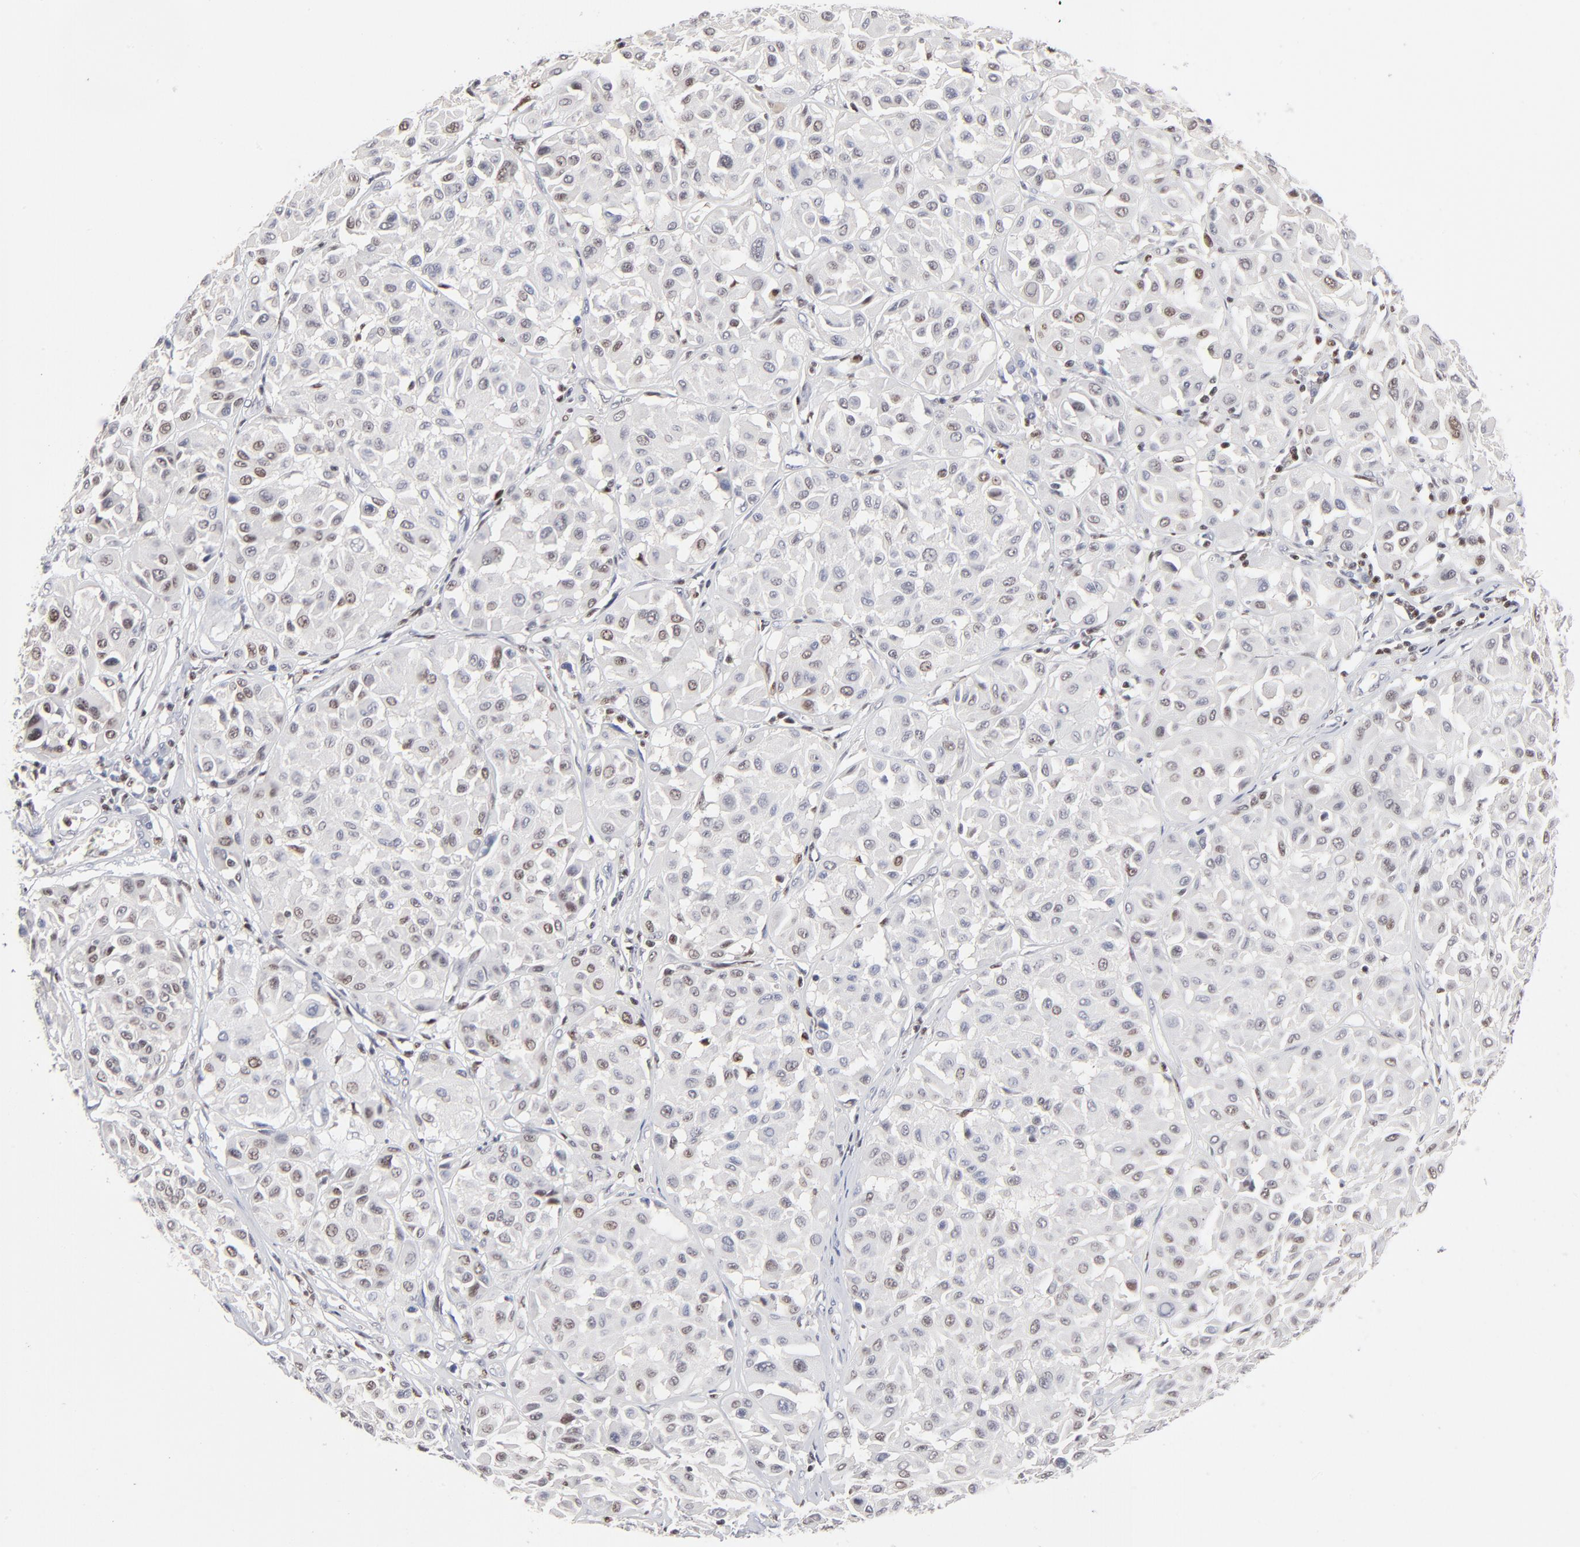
{"staining": {"intensity": "weak", "quantity": "25%-75%", "location": "nuclear"}, "tissue": "melanoma", "cell_type": "Tumor cells", "image_type": "cancer", "snomed": [{"axis": "morphology", "description": "Malignant melanoma, Metastatic site"}, {"axis": "topography", "description": "Soft tissue"}], "caption": "Immunohistochemical staining of human malignant melanoma (metastatic site) reveals low levels of weak nuclear protein expression in approximately 25%-75% of tumor cells.", "gene": "MAX", "patient": {"sex": "male", "age": 41}}